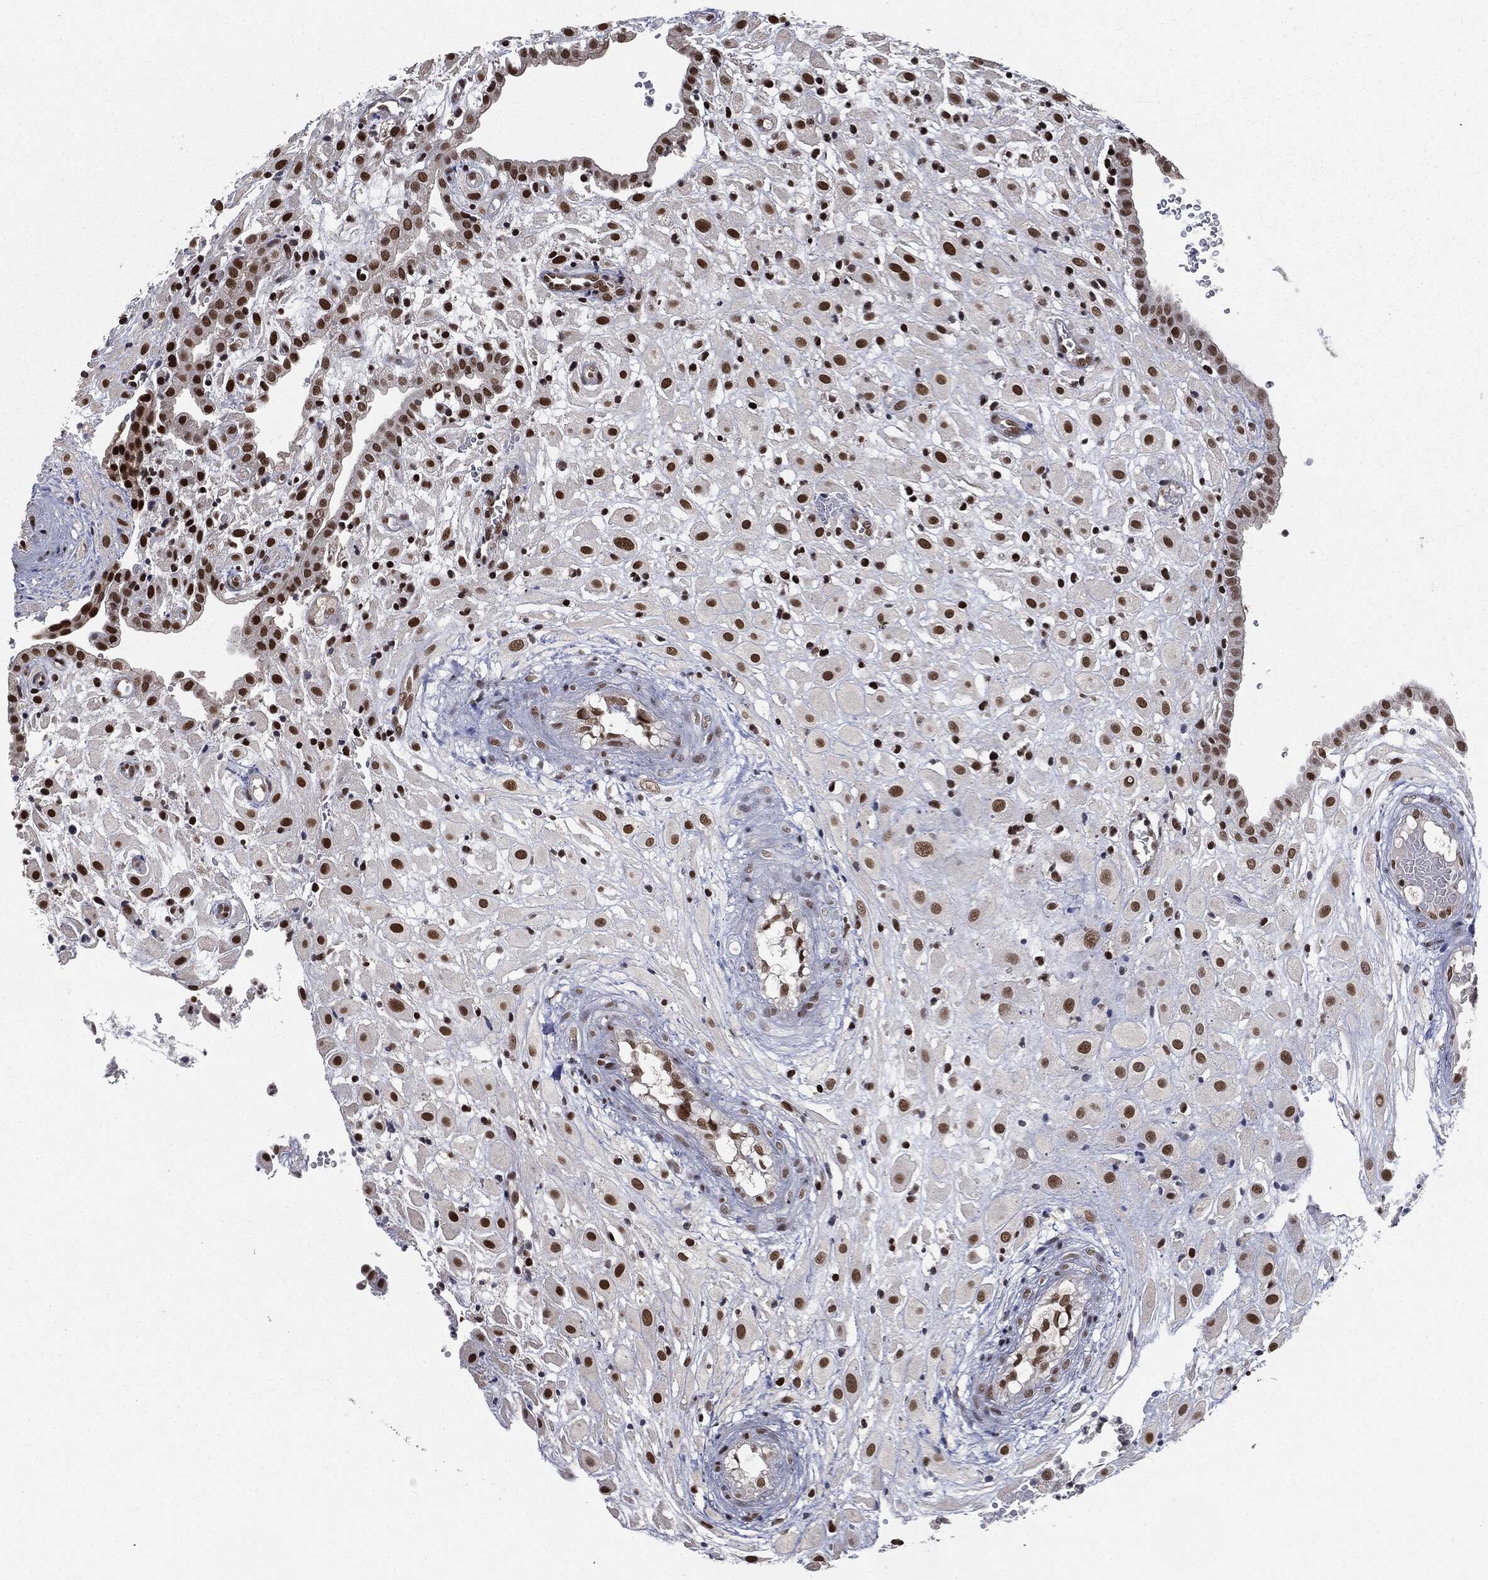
{"staining": {"intensity": "strong", "quantity": ">75%", "location": "nuclear"}, "tissue": "placenta", "cell_type": "Decidual cells", "image_type": "normal", "snomed": [{"axis": "morphology", "description": "Normal tissue, NOS"}, {"axis": "topography", "description": "Placenta"}], "caption": "DAB immunohistochemical staining of unremarkable placenta shows strong nuclear protein staining in about >75% of decidual cells. The staining was performed using DAB (3,3'-diaminobenzidine) to visualize the protein expression in brown, while the nuclei were stained in blue with hematoxylin (Magnification: 20x).", "gene": "DPH2", "patient": {"sex": "female", "age": 24}}